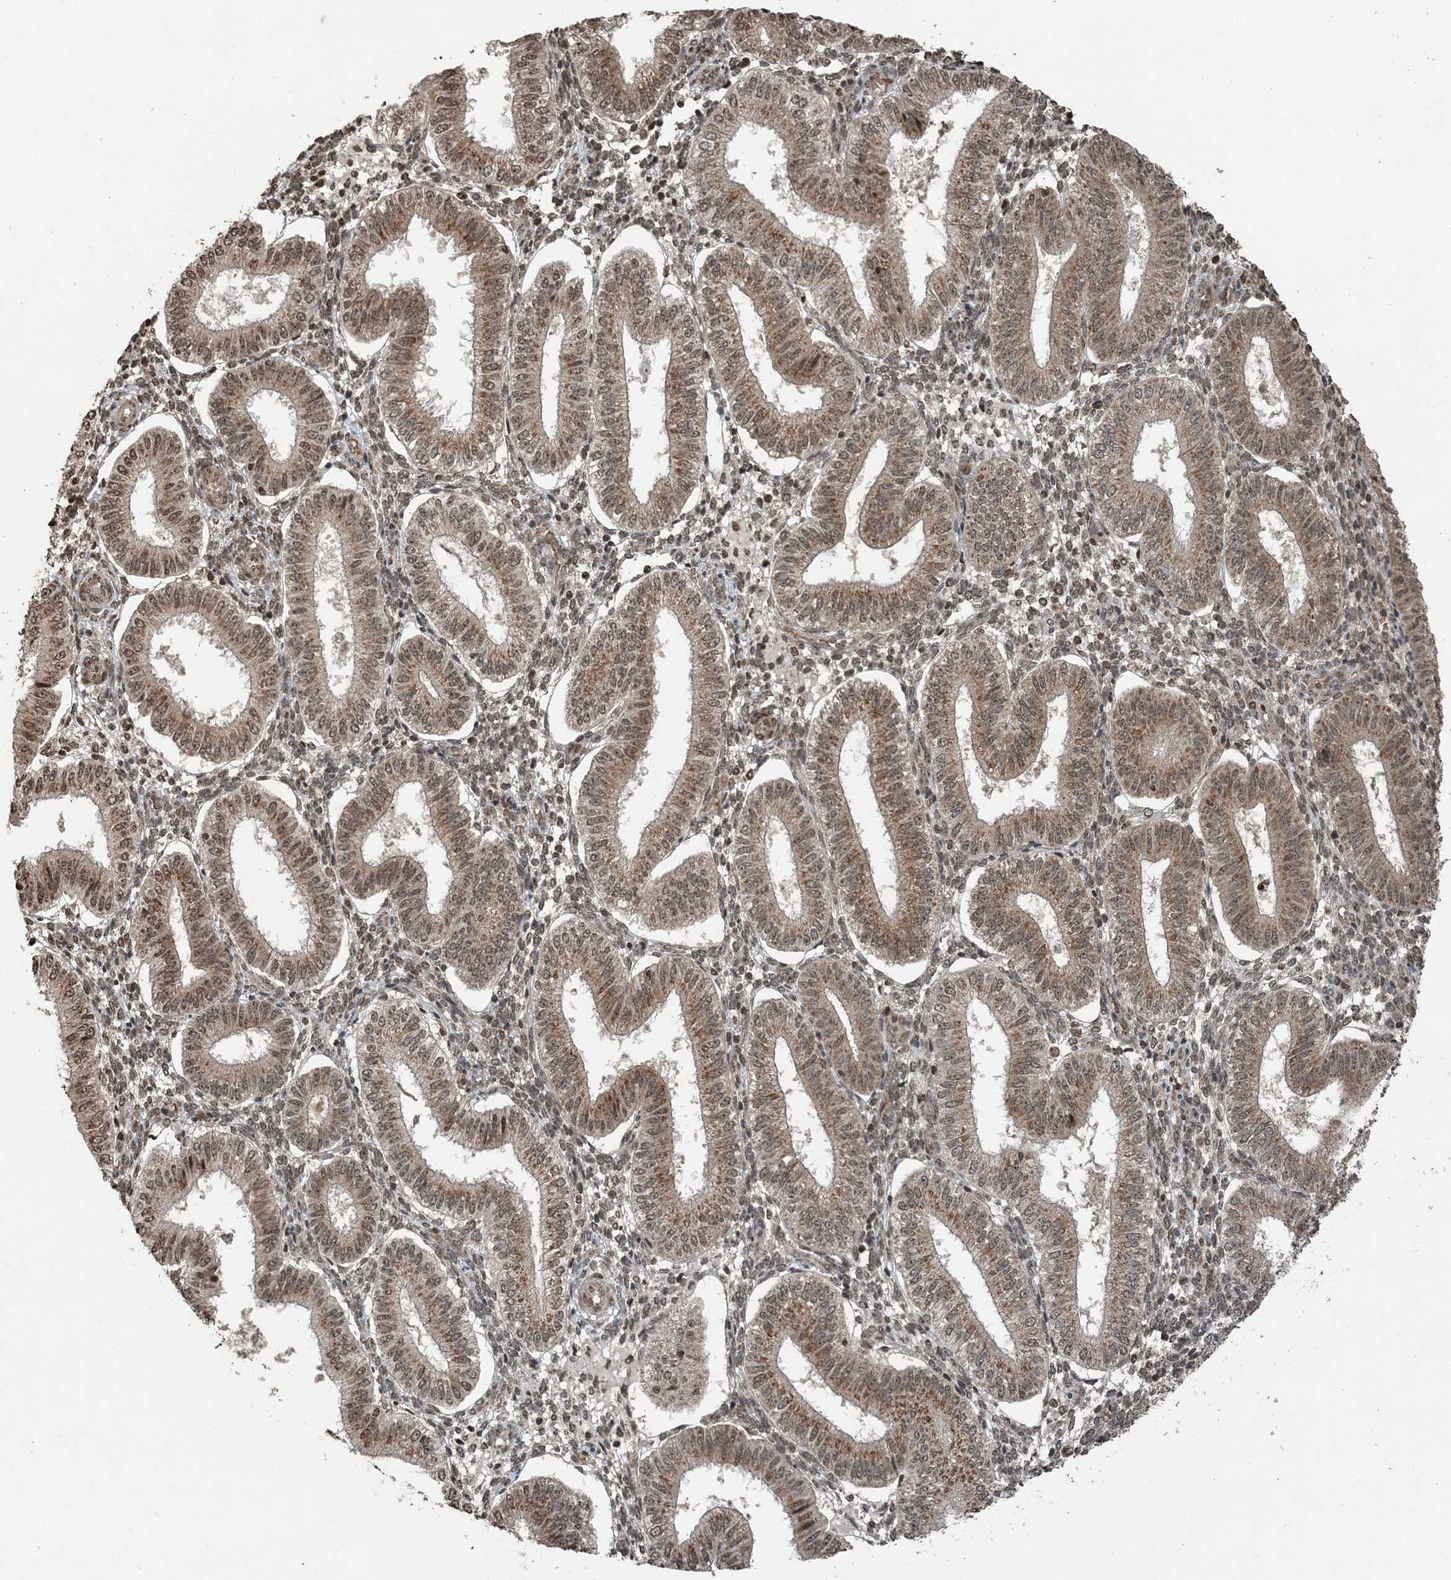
{"staining": {"intensity": "moderate", "quantity": "25%-75%", "location": "nuclear"}, "tissue": "endometrium", "cell_type": "Cells in endometrial stroma", "image_type": "normal", "snomed": [{"axis": "morphology", "description": "Normal tissue, NOS"}, {"axis": "topography", "description": "Endometrium"}], "caption": "The image demonstrates staining of unremarkable endometrium, revealing moderate nuclear protein expression (brown color) within cells in endometrial stroma.", "gene": "ZFAND2B", "patient": {"sex": "female", "age": 39}}